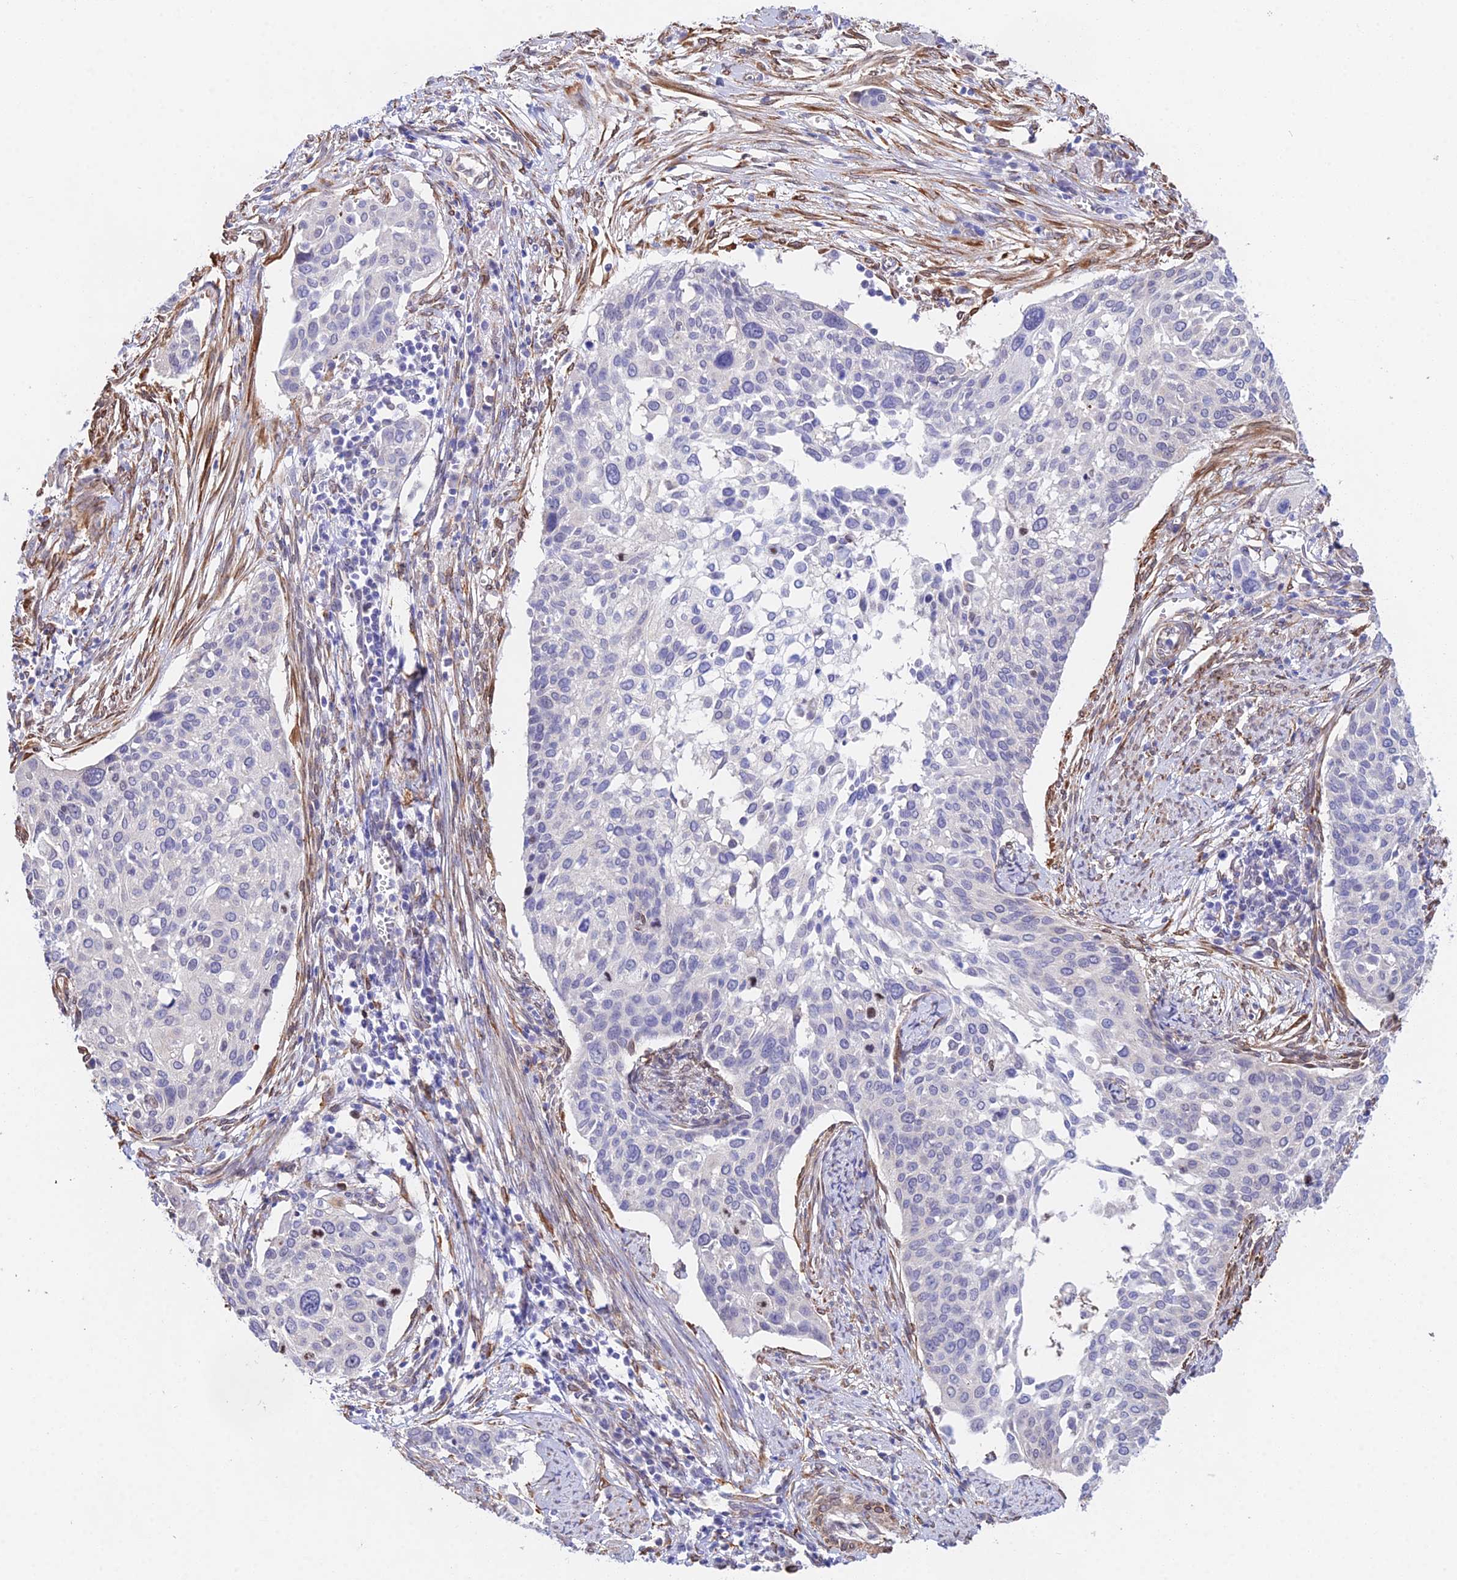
{"staining": {"intensity": "negative", "quantity": "none", "location": "none"}, "tissue": "cervical cancer", "cell_type": "Tumor cells", "image_type": "cancer", "snomed": [{"axis": "morphology", "description": "Squamous cell carcinoma, NOS"}, {"axis": "topography", "description": "Cervix"}], "caption": "IHC image of human cervical cancer (squamous cell carcinoma) stained for a protein (brown), which displays no expression in tumor cells.", "gene": "MXRA7", "patient": {"sex": "female", "age": 44}}